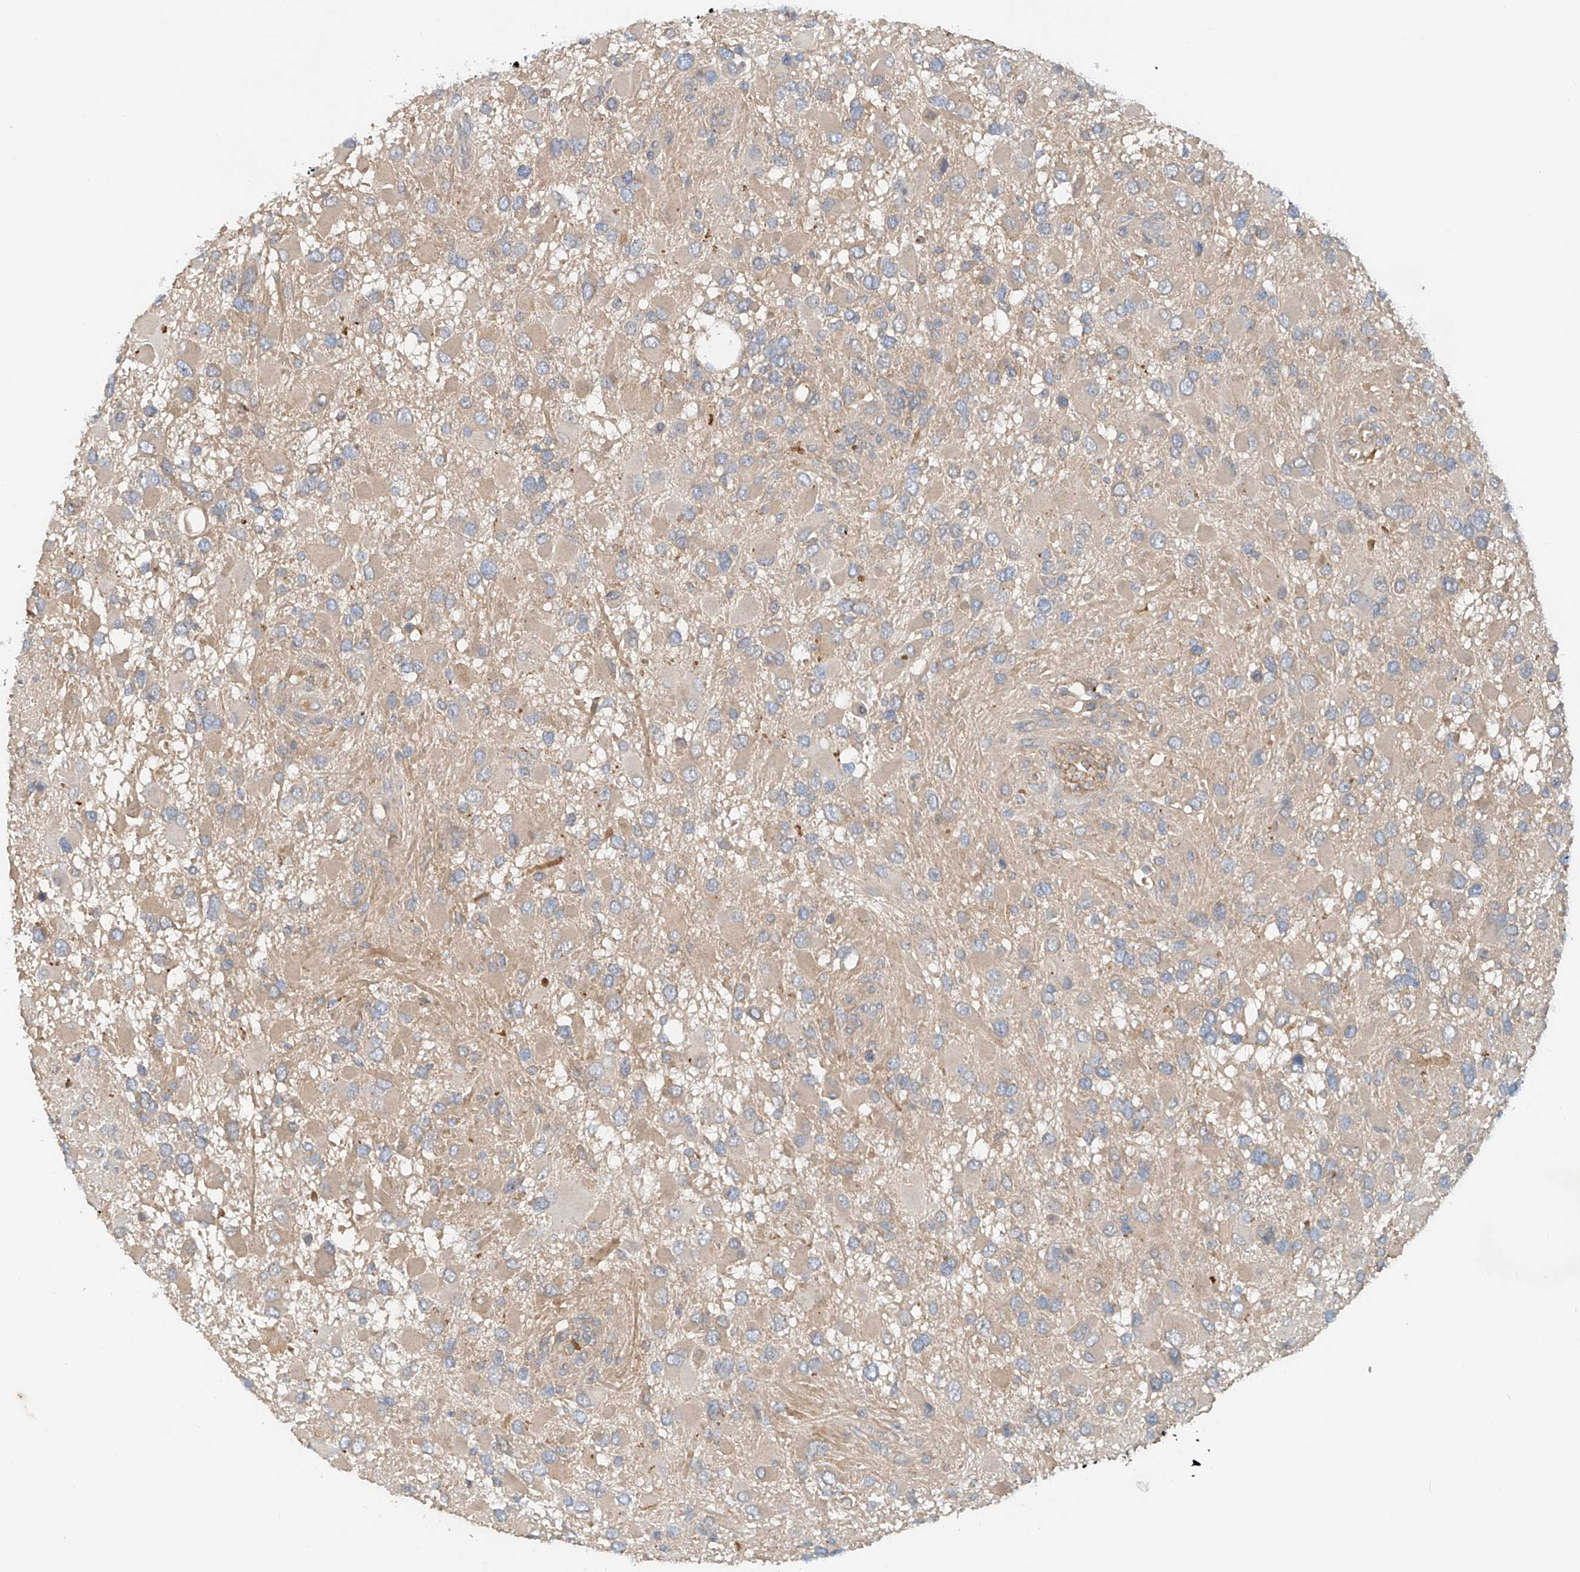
{"staining": {"intensity": "negative", "quantity": "none", "location": "none"}, "tissue": "glioma", "cell_type": "Tumor cells", "image_type": "cancer", "snomed": [{"axis": "morphology", "description": "Glioma, malignant, High grade"}, {"axis": "topography", "description": "Brain"}], "caption": "A photomicrograph of human high-grade glioma (malignant) is negative for staining in tumor cells.", "gene": "LYRM9", "patient": {"sex": "male", "age": 53}}